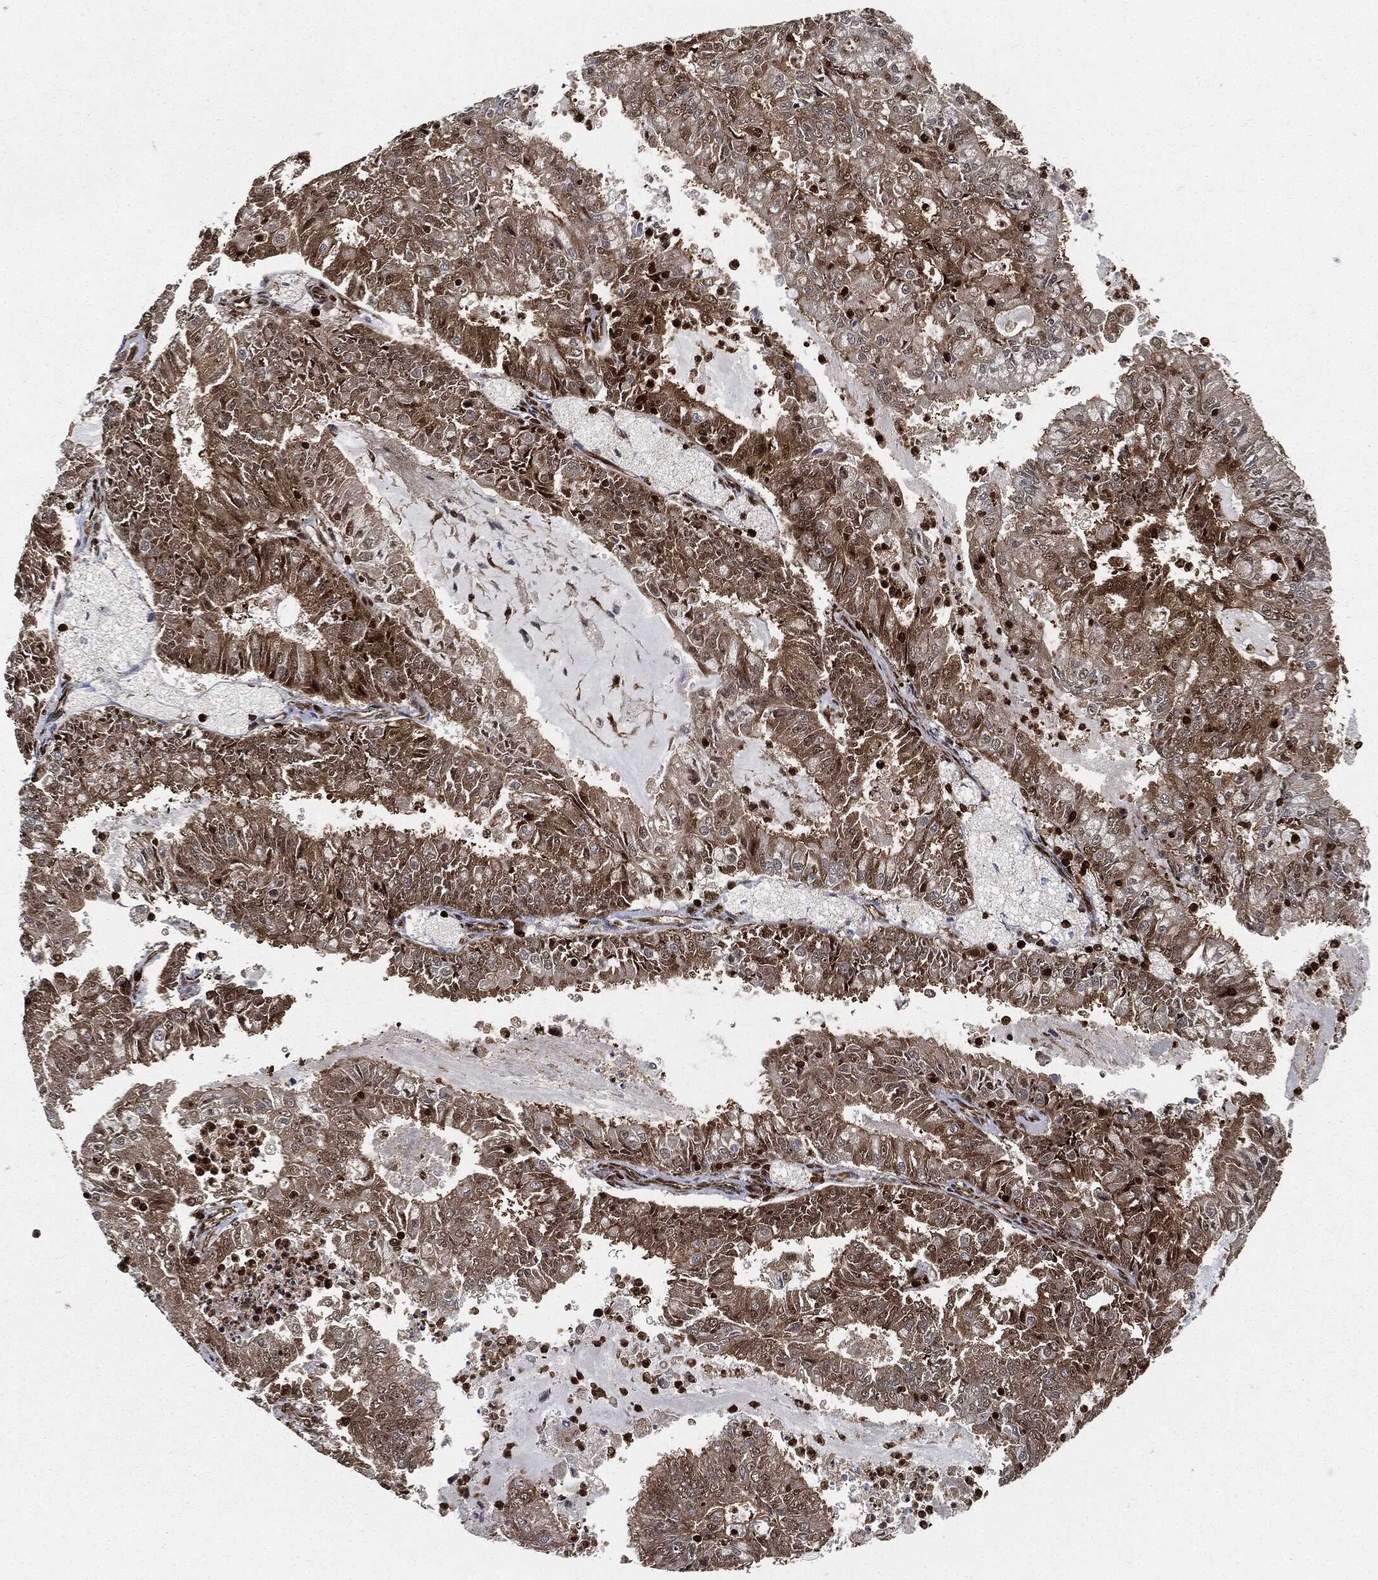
{"staining": {"intensity": "moderate", "quantity": ">75%", "location": "cytoplasmic/membranous"}, "tissue": "endometrial cancer", "cell_type": "Tumor cells", "image_type": "cancer", "snomed": [{"axis": "morphology", "description": "Adenocarcinoma, NOS"}, {"axis": "topography", "description": "Endometrium"}], "caption": "Endometrial adenocarcinoma stained with a protein marker displays moderate staining in tumor cells.", "gene": "YWHAB", "patient": {"sex": "female", "age": 57}}